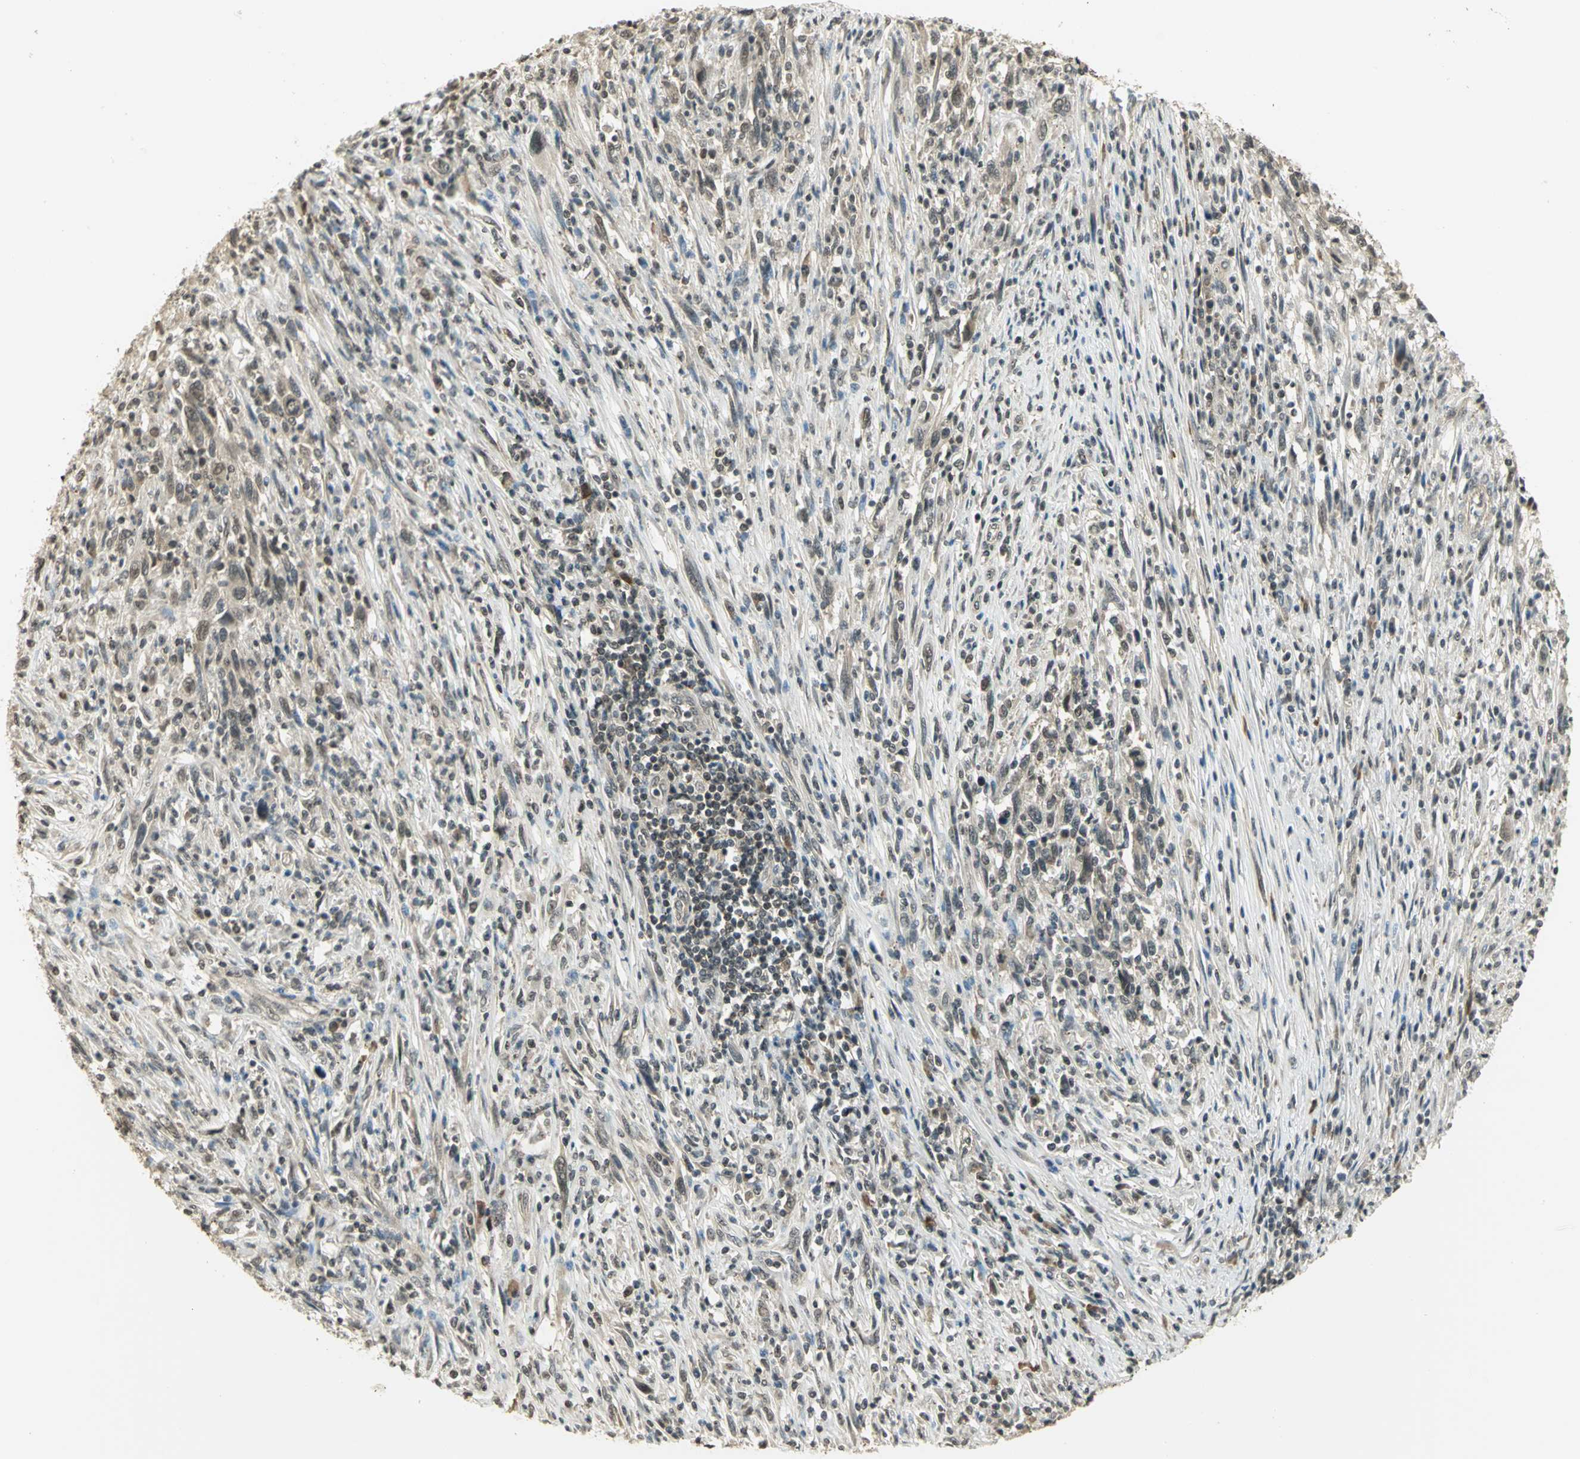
{"staining": {"intensity": "weak", "quantity": ">75%", "location": "cytoplasmic/membranous"}, "tissue": "melanoma", "cell_type": "Tumor cells", "image_type": "cancer", "snomed": [{"axis": "morphology", "description": "Malignant melanoma, Metastatic site"}, {"axis": "topography", "description": "Lymph node"}], "caption": "This is a micrograph of IHC staining of malignant melanoma (metastatic site), which shows weak staining in the cytoplasmic/membranous of tumor cells.", "gene": "CDC34", "patient": {"sex": "male", "age": 61}}